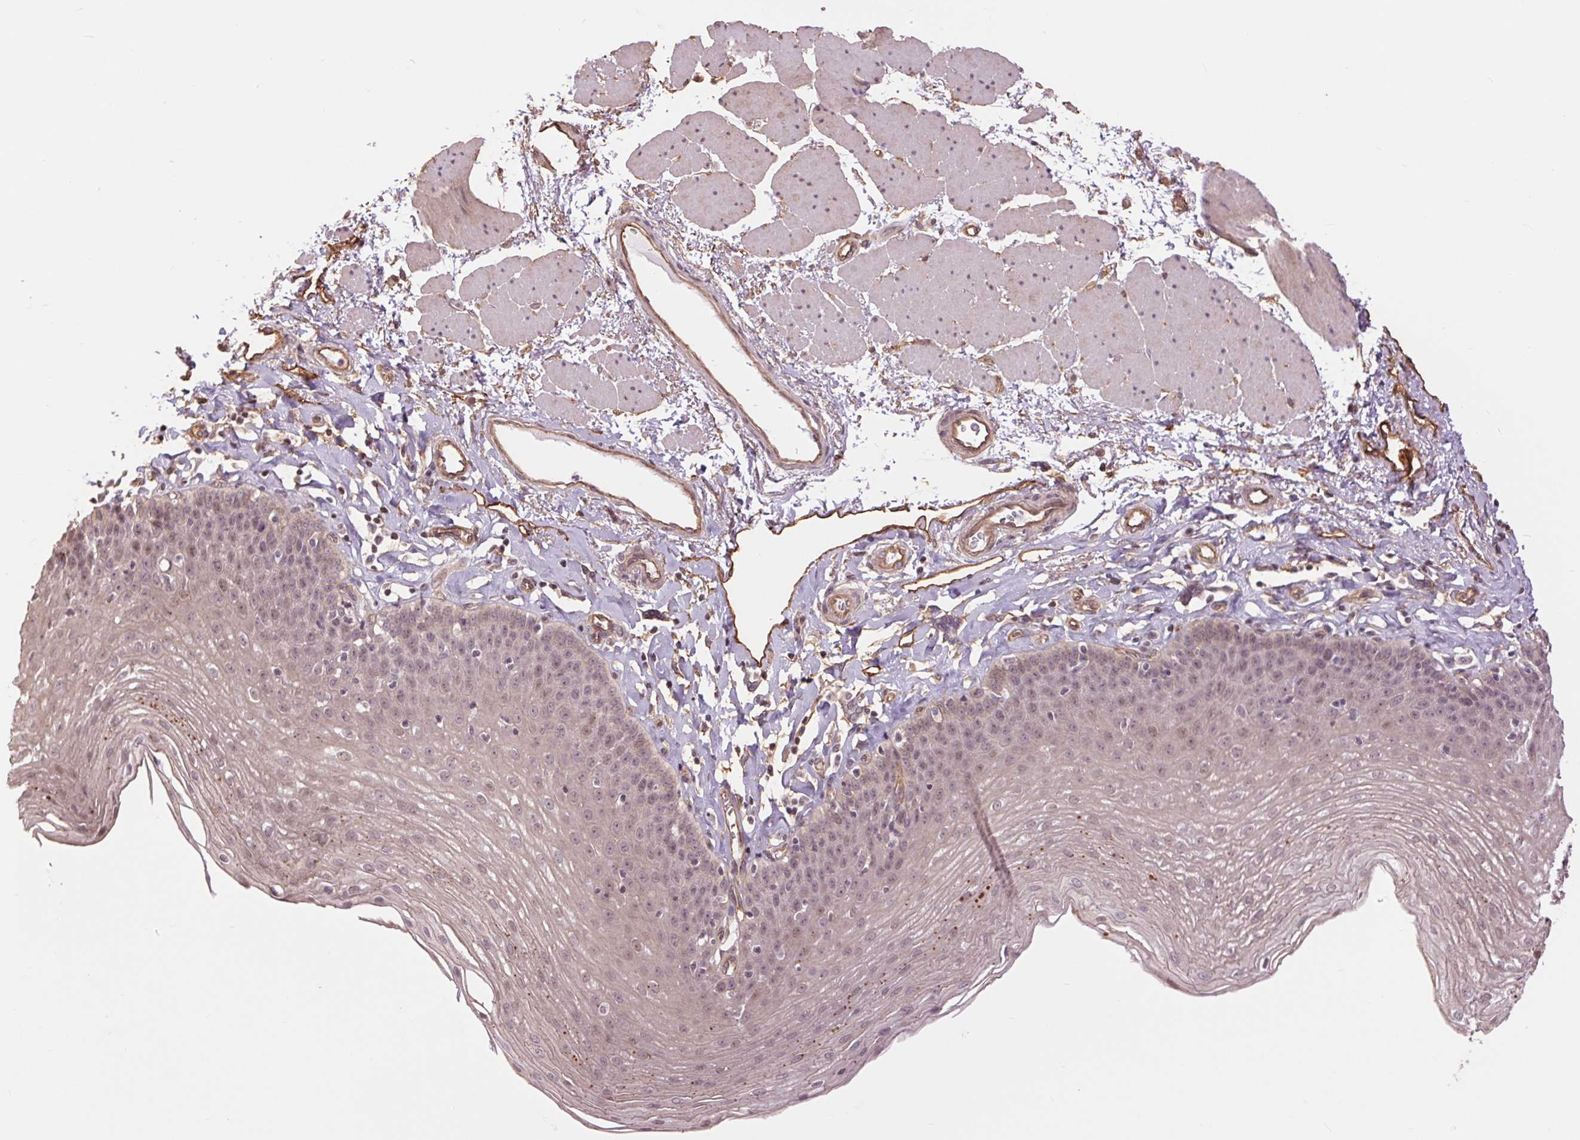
{"staining": {"intensity": "weak", "quantity": "<25%", "location": "cytoplasmic/membranous,nuclear"}, "tissue": "esophagus", "cell_type": "Squamous epithelial cells", "image_type": "normal", "snomed": [{"axis": "morphology", "description": "Normal tissue, NOS"}, {"axis": "topography", "description": "Esophagus"}], "caption": "Squamous epithelial cells show no significant positivity in normal esophagus. Brightfield microscopy of immunohistochemistry (IHC) stained with DAB (3,3'-diaminobenzidine) (brown) and hematoxylin (blue), captured at high magnification.", "gene": "PALM", "patient": {"sex": "female", "age": 81}}